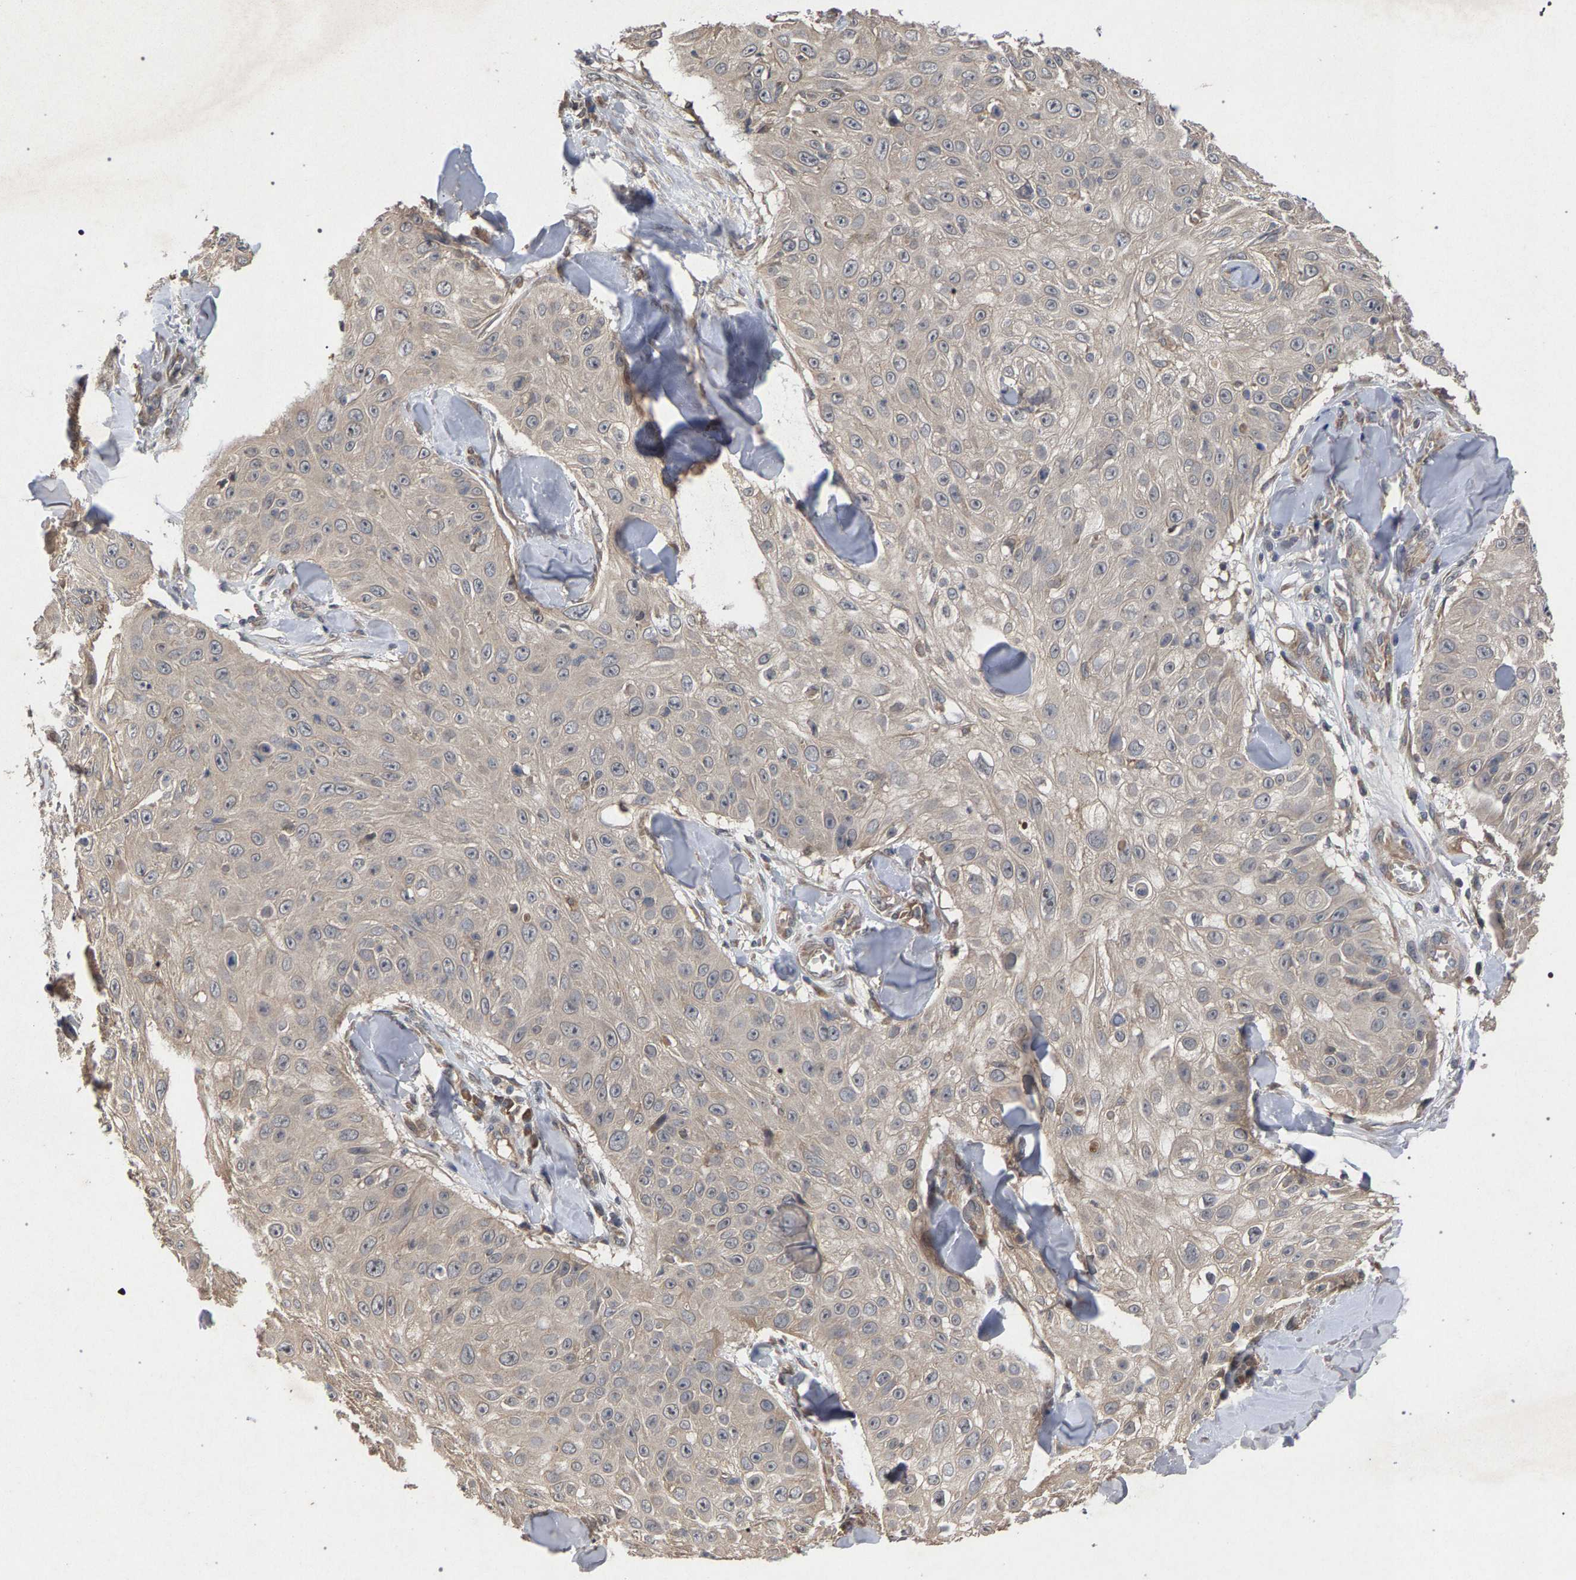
{"staining": {"intensity": "negative", "quantity": "none", "location": "none"}, "tissue": "skin cancer", "cell_type": "Tumor cells", "image_type": "cancer", "snomed": [{"axis": "morphology", "description": "Squamous cell carcinoma, NOS"}, {"axis": "topography", "description": "Skin"}], "caption": "An immunohistochemistry histopathology image of skin cancer is shown. There is no staining in tumor cells of skin cancer.", "gene": "SLC4A4", "patient": {"sex": "male", "age": 86}}